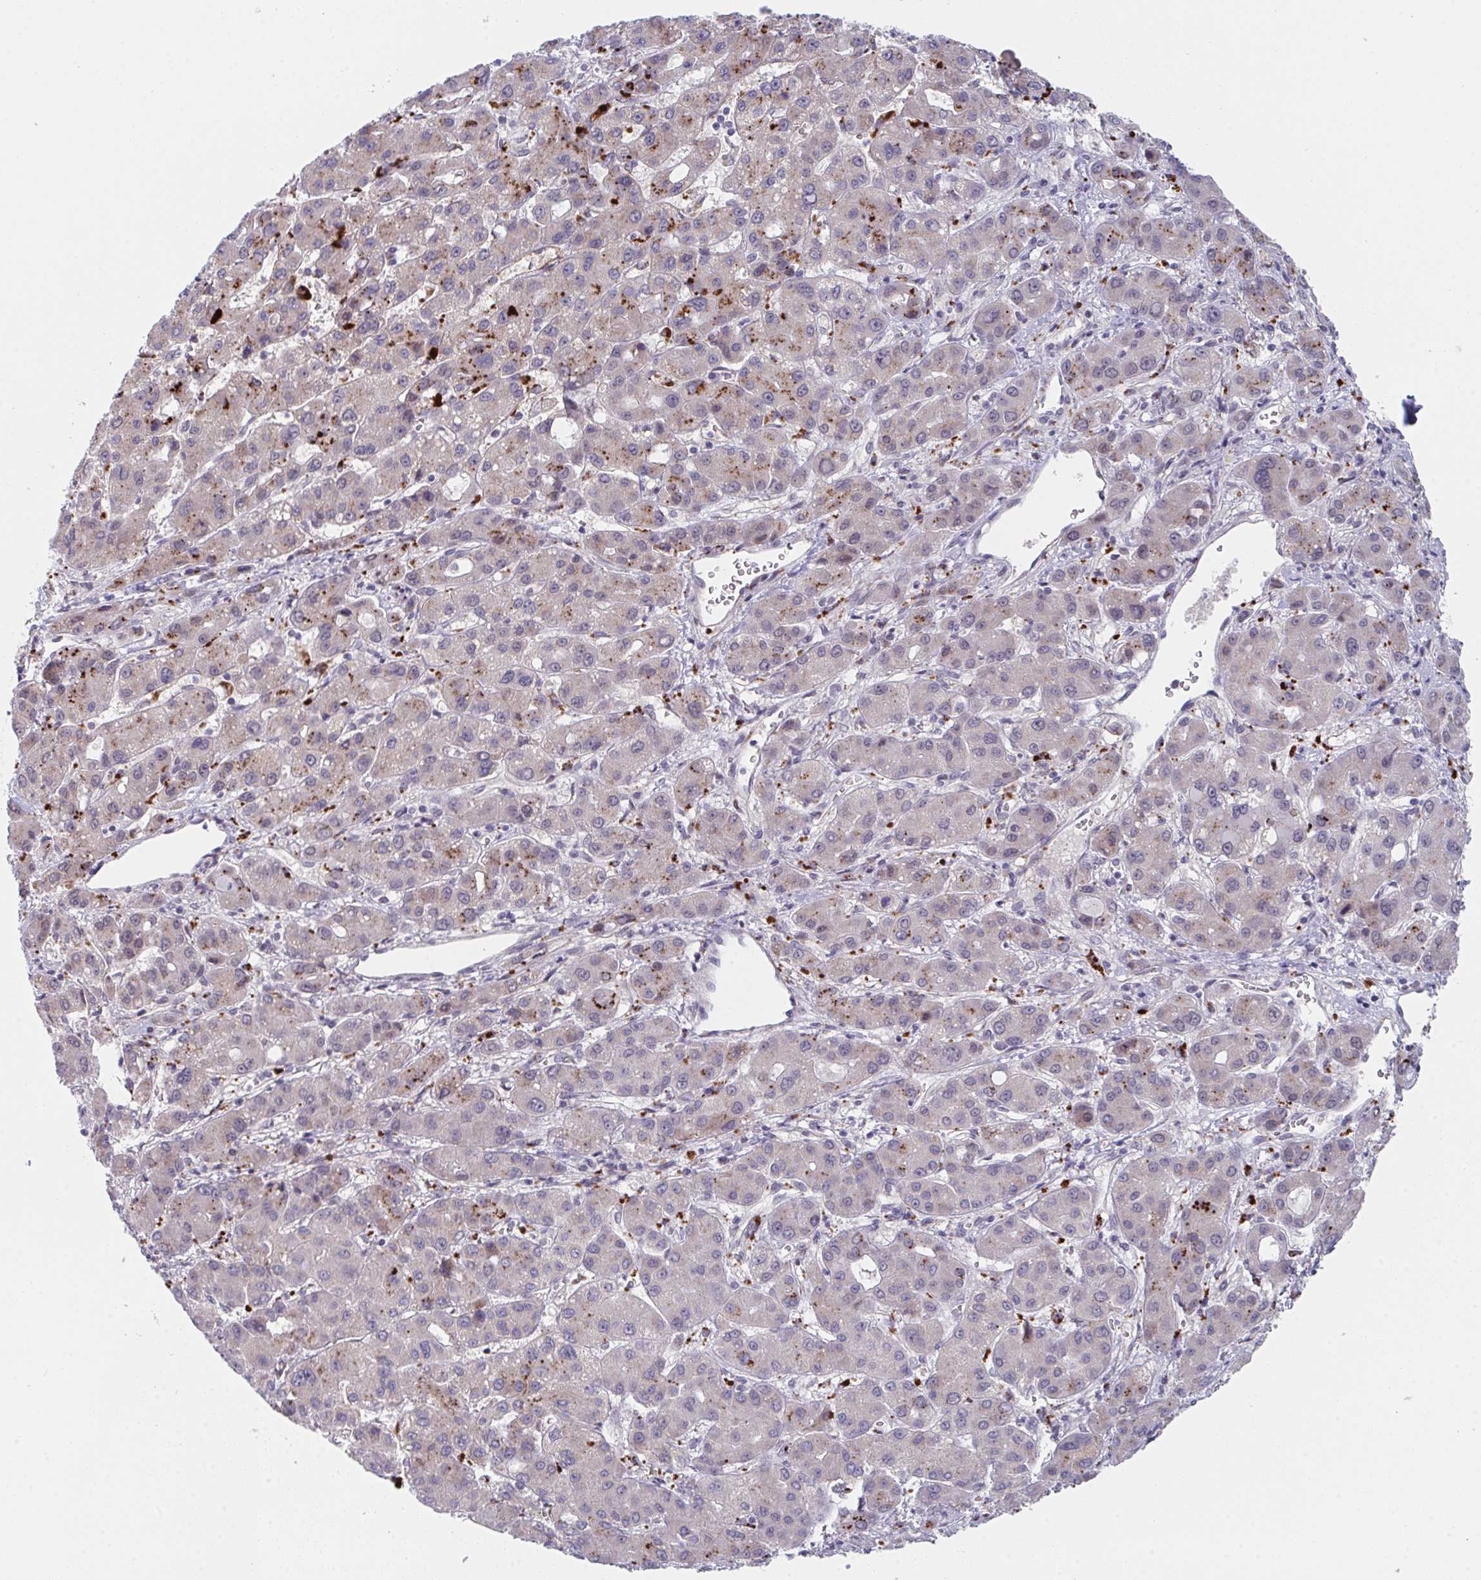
{"staining": {"intensity": "moderate", "quantity": "<25%", "location": "cytoplasmic/membranous"}, "tissue": "liver cancer", "cell_type": "Tumor cells", "image_type": "cancer", "snomed": [{"axis": "morphology", "description": "Carcinoma, Hepatocellular, NOS"}, {"axis": "topography", "description": "Liver"}], "caption": "Hepatocellular carcinoma (liver) tissue displays moderate cytoplasmic/membranous staining in about <25% of tumor cells", "gene": "VWDE", "patient": {"sex": "male", "age": 55}}